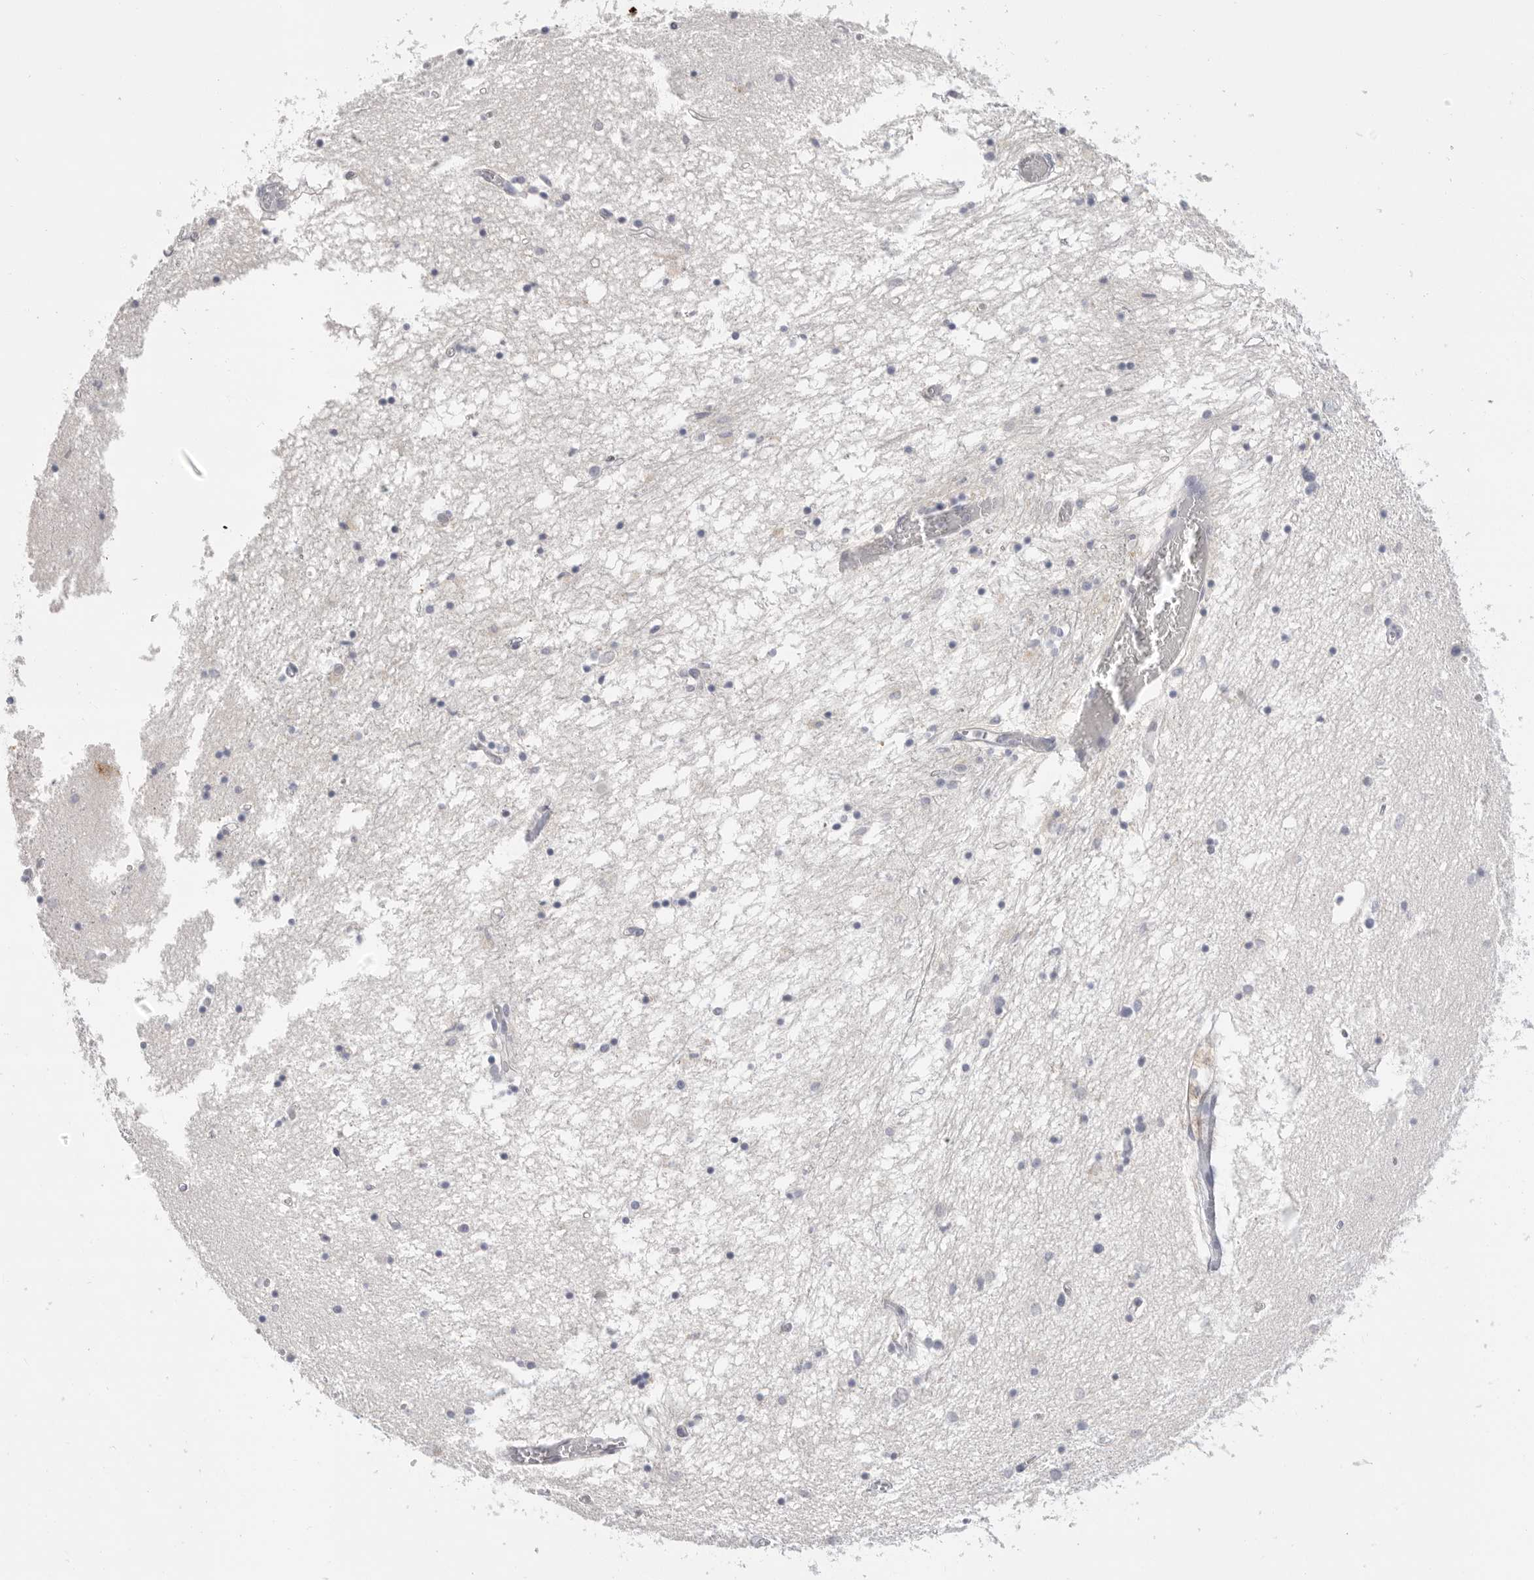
{"staining": {"intensity": "negative", "quantity": "none", "location": "none"}, "tissue": "hippocampus", "cell_type": "Glial cells", "image_type": "normal", "snomed": [{"axis": "morphology", "description": "Normal tissue, NOS"}, {"axis": "topography", "description": "Hippocampus"}], "caption": "Hippocampus stained for a protein using immunohistochemistry shows no expression glial cells.", "gene": "FBN2", "patient": {"sex": "male", "age": 70}}